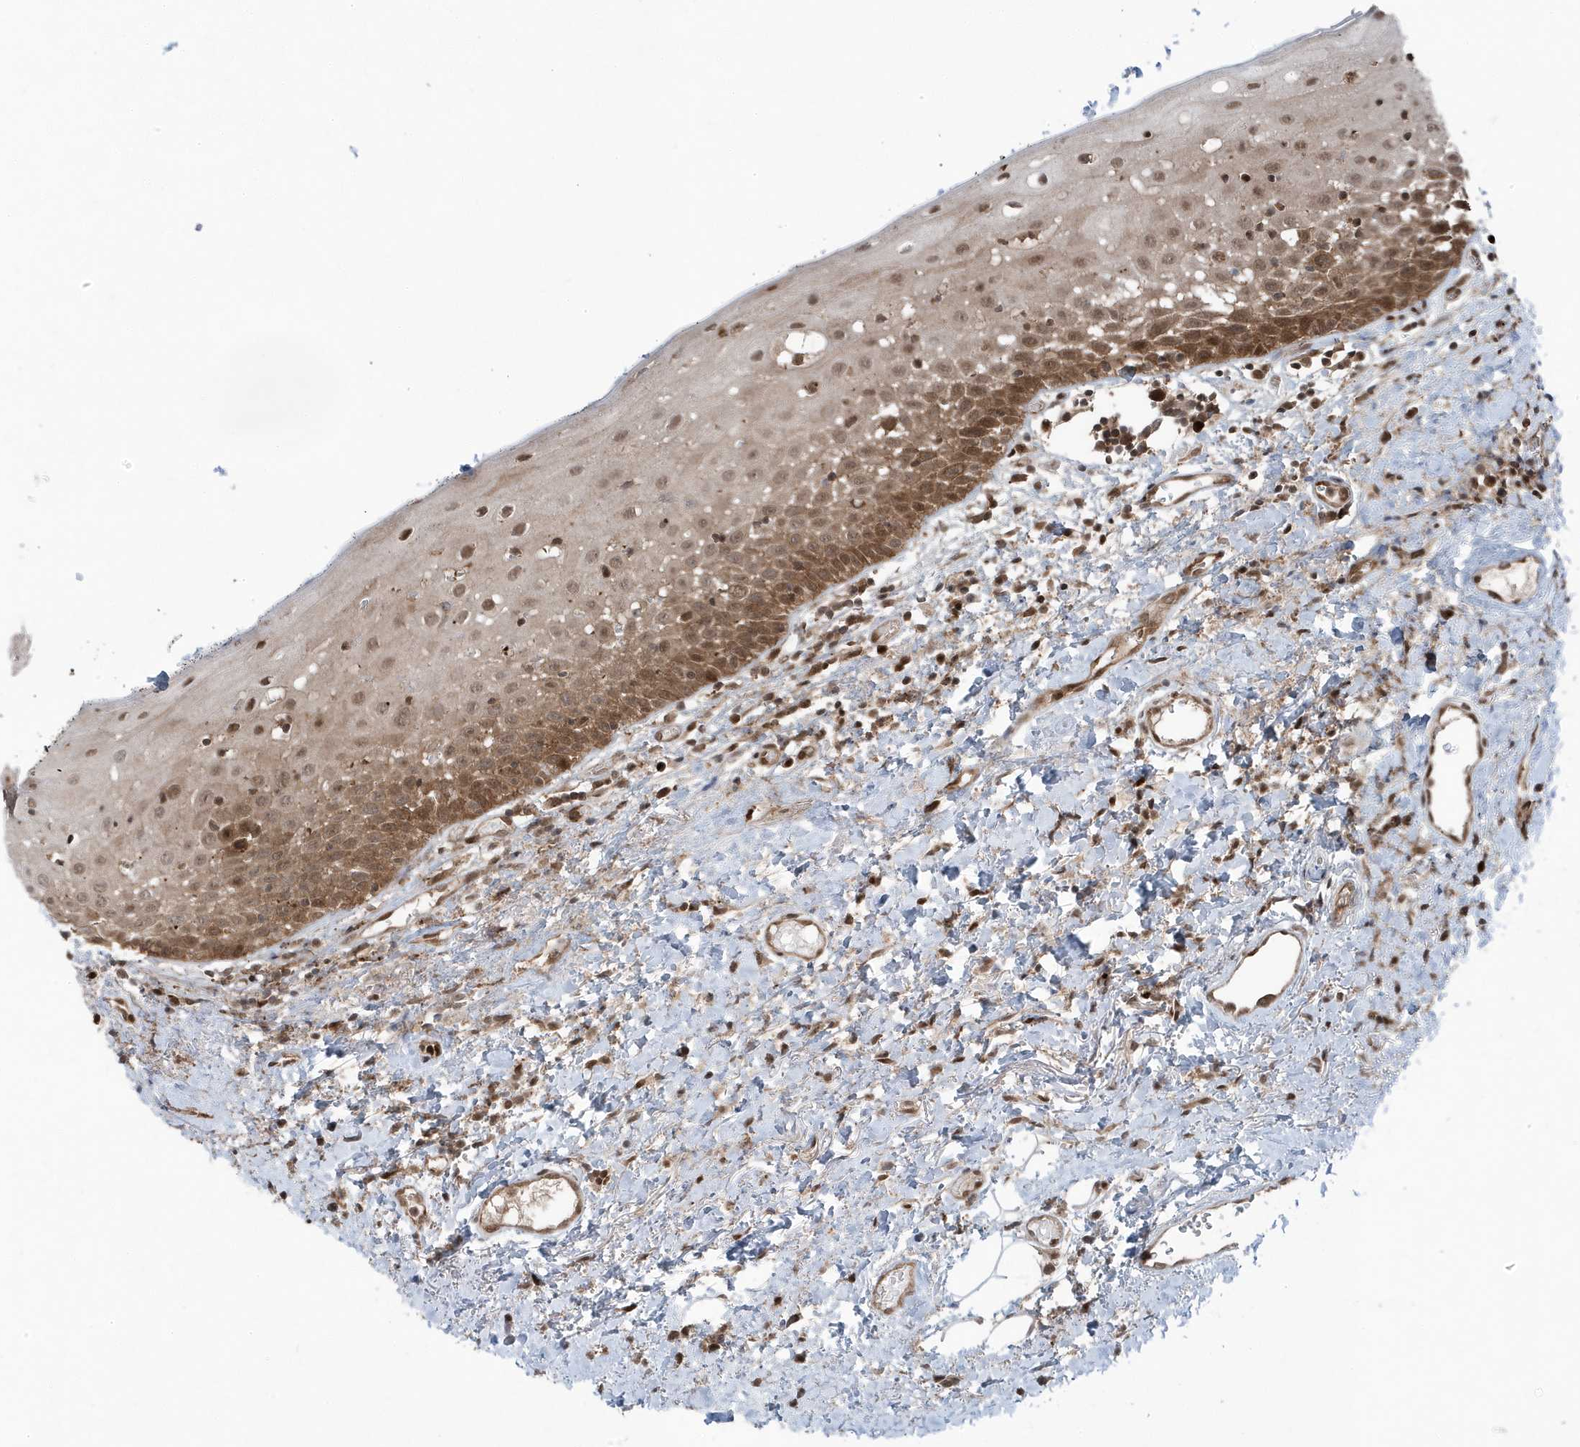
{"staining": {"intensity": "moderate", "quantity": ">75%", "location": "cytoplasmic/membranous,nuclear"}, "tissue": "oral mucosa", "cell_type": "Squamous epithelial cells", "image_type": "normal", "snomed": [{"axis": "morphology", "description": "Normal tissue, NOS"}, {"axis": "topography", "description": "Oral tissue"}], "caption": "Immunohistochemistry histopathology image of normal oral mucosa stained for a protein (brown), which exhibits medium levels of moderate cytoplasmic/membranous,nuclear staining in approximately >75% of squamous epithelial cells.", "gene": "MAPK1IP1L", "patient": {"sex": "male", "age": 74}}